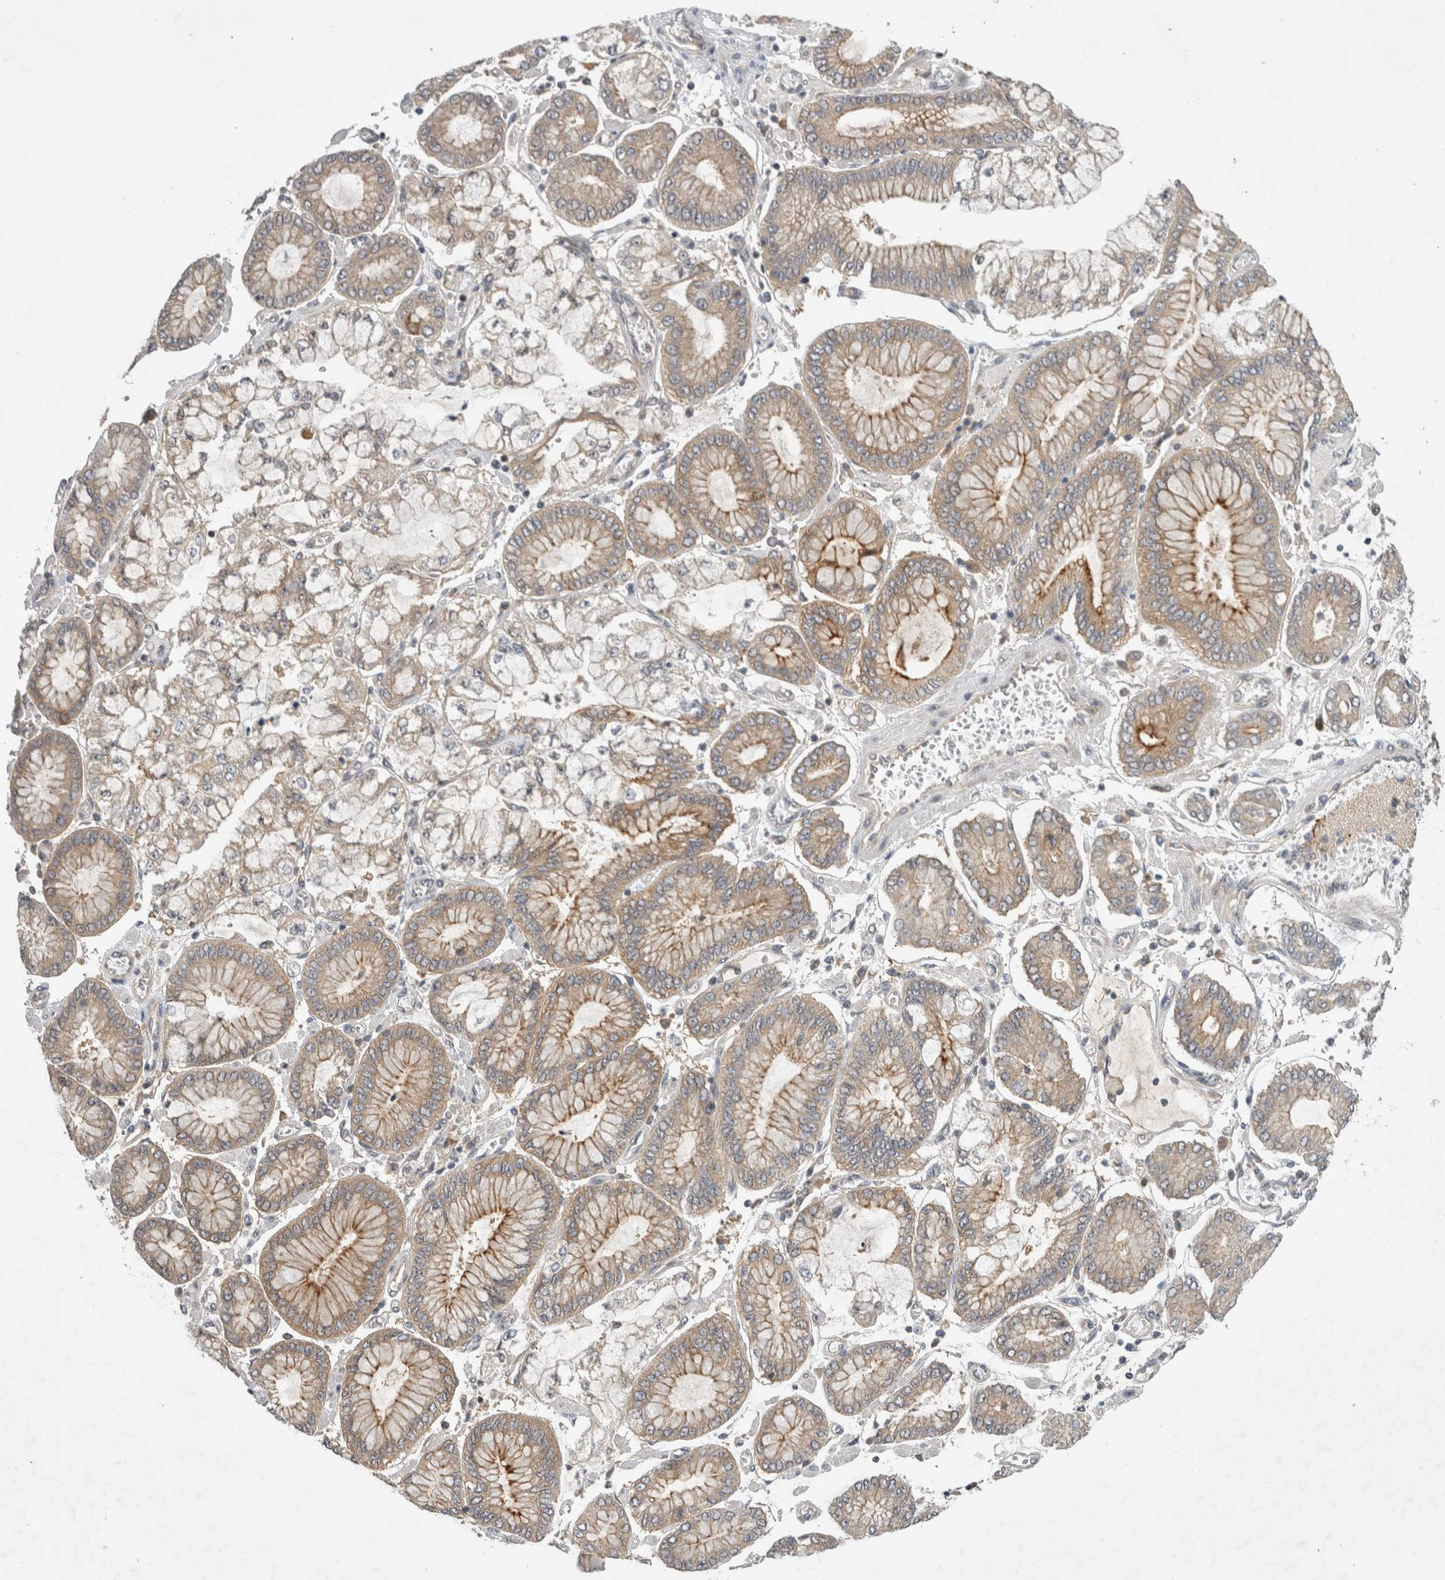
{"staining": {"intensity": "weak", "quantity": ">75%", "location": "cytoplasmic/membranous"}, "tissue": "stomach cancer", "cell_type": "Tumor cells", "image_type": "cancer", "snomed": [{"axis": "morphology", "description": "Adenocarcinoma, NOS"}, {"axis": "topography", "description": "Stomach"}], "caption": "IHC (DAB) staining of stomach cancer reveals weak cytoplasmic/membranous protein positivity in approximately >75% of tumor cells.", "gene": "AASDHPPT", "patient": {"sex": "male", "age": 76}}